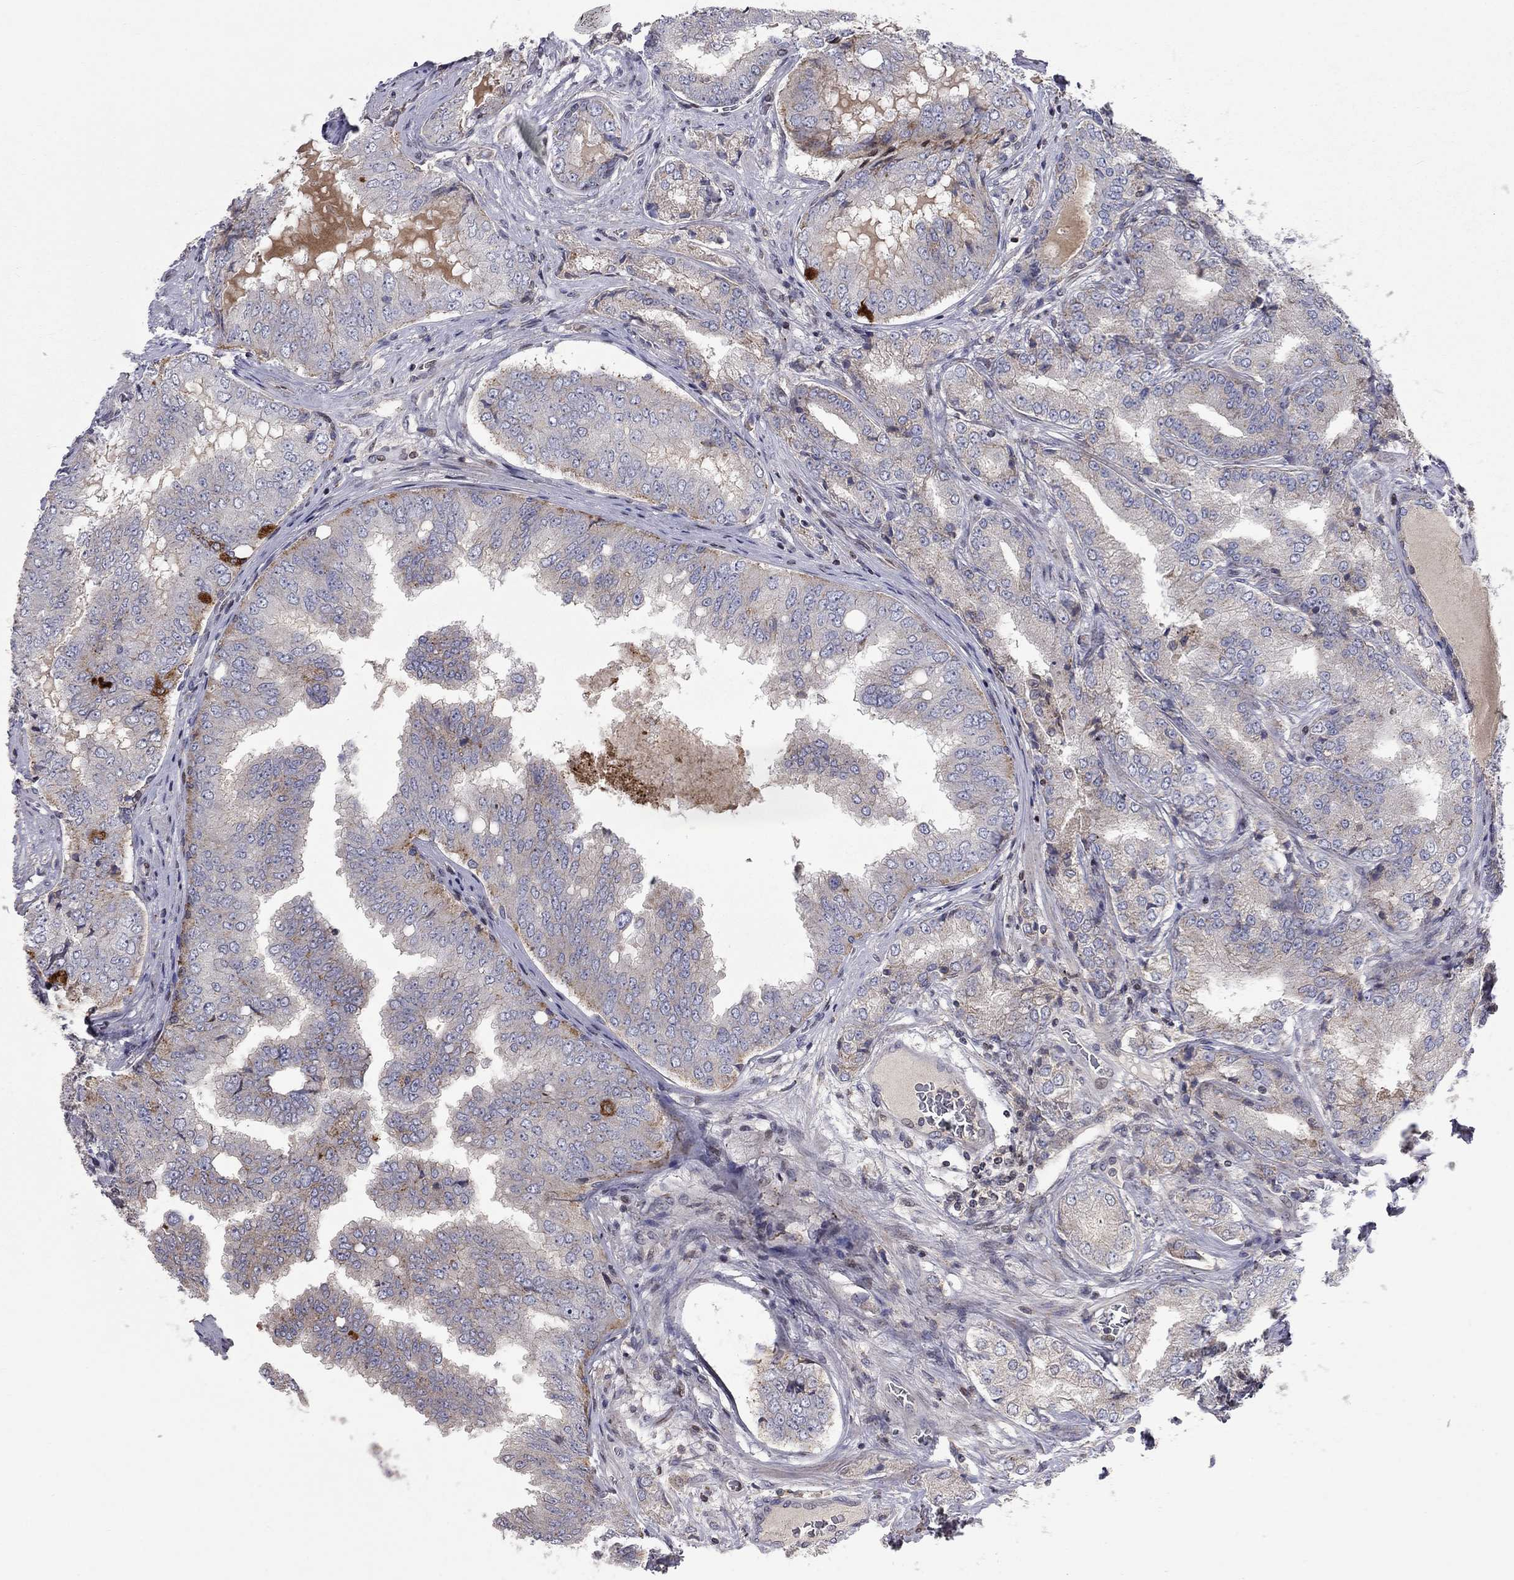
{"staining": {"intensity": "strong", "quantity": "<25%", "location": "cytoplasmic/membranous"}, "tissue": "prostate cancer", "cell_type": "Tumor cells", "image_type": "cancer", "snomed": [{"axis": "morphology", "description": "Adenocarcinoma, NOS"}, {"axis": "topography", "description": "Prostate"}], "caption": "Immunohistochemical staining of prostate cancer shows medium levels of strong cytoplasmic/membranous positivity in about <25% of tumor cells. (IHC, brightfield microscopy, high magnification).", "gene": "ERN2", "patient": {"sex": "male", "age": 65}}